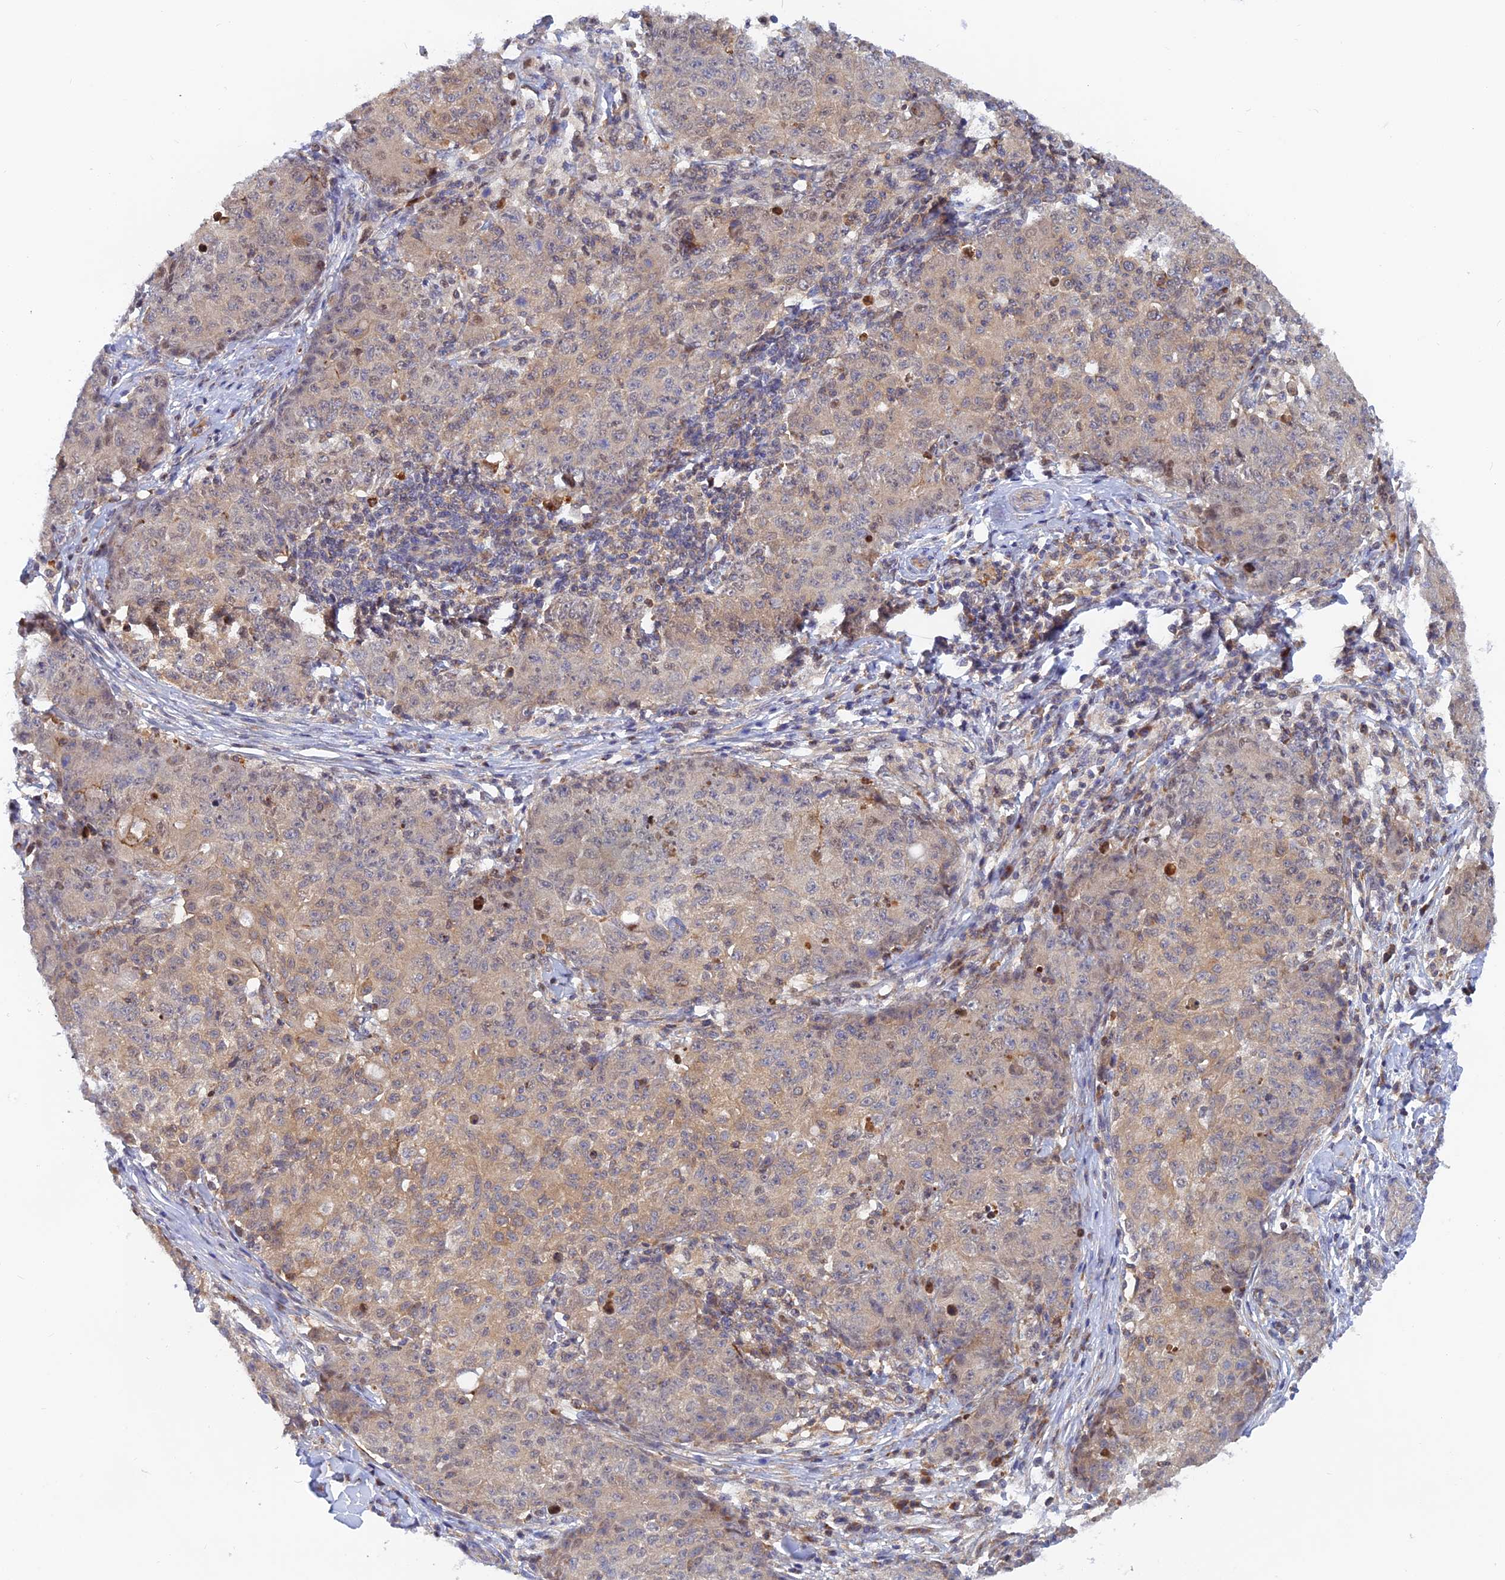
{"staining": {"intensity": "weak", "quantity": "<25%", "location": "cytoplasmic/membranous"}, "tissue": "ovarian cancer", "cell_type": "Tumor cells", "image_type": "cancer", "snomed": [{"axis": "morphology", "description": "Carcinoma, endometroid"}, {"axis": "topography", "description": "Ovary"}], "caption": "There is no significant positivity in tumor cells of ovarian cancer.", "gene": "DNAJC16", "patient": {"sex": "female", "age": 42}}